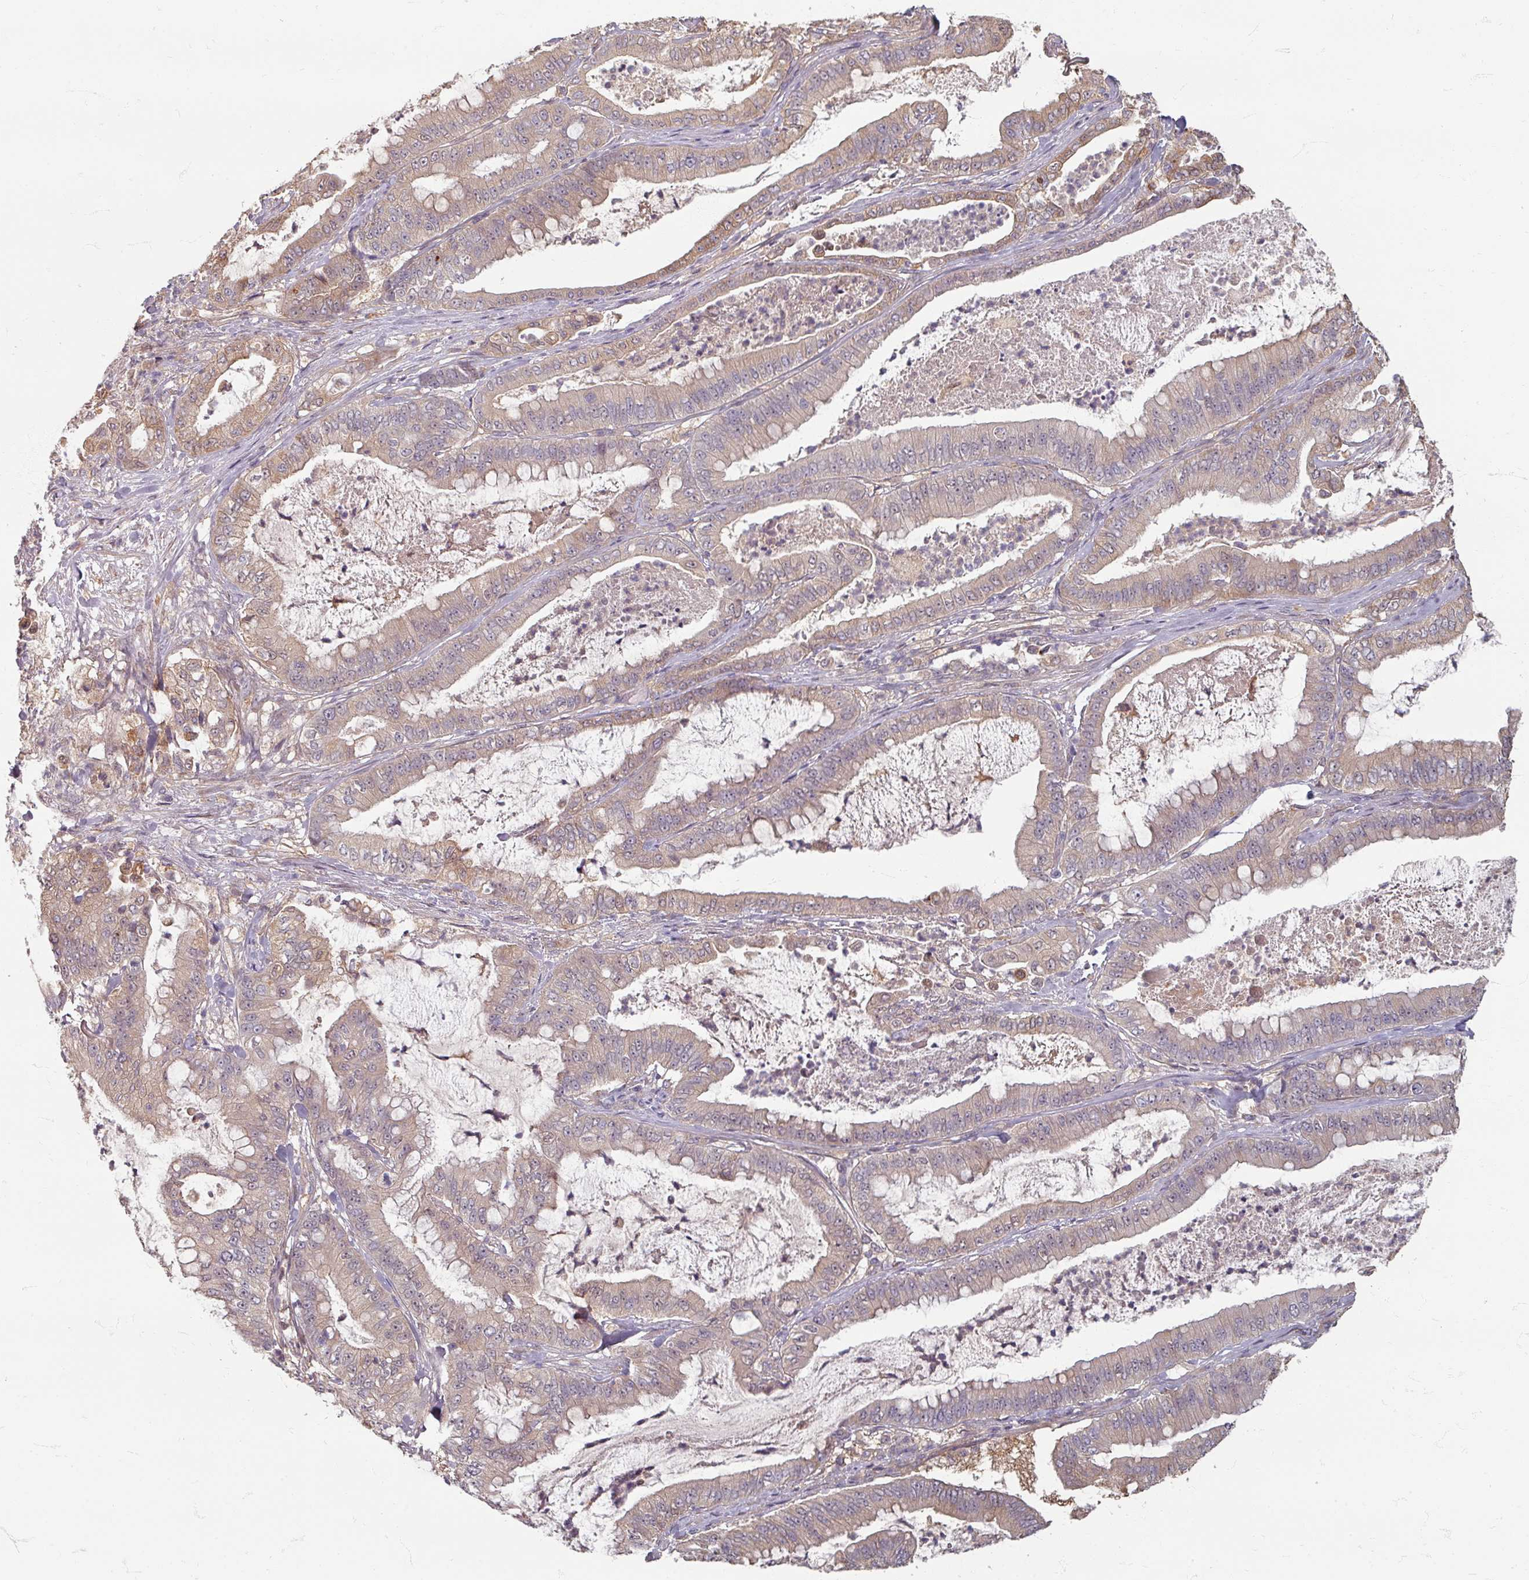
{"staining": {"intensity": "weak", "quantity": ">75%", "location": "cytoplasmic/membranous"}, "tissue": "pancreatic cancer", "cell_type": "Tumor cells", "image_type": "cancer", "snomed": [{"axis": "morphology", "description": "Adenocarcinoma, NOS"}, {"axis": "topography", "description": "Pancreas"}], "caption": "A brown stain labels weak cytoplasmic/membranous staining of a protein in human adenocarcinoma (pancreatic) tumor cells.", "gene": "STAM", "patient": {"sex": "male", "age": 71}}